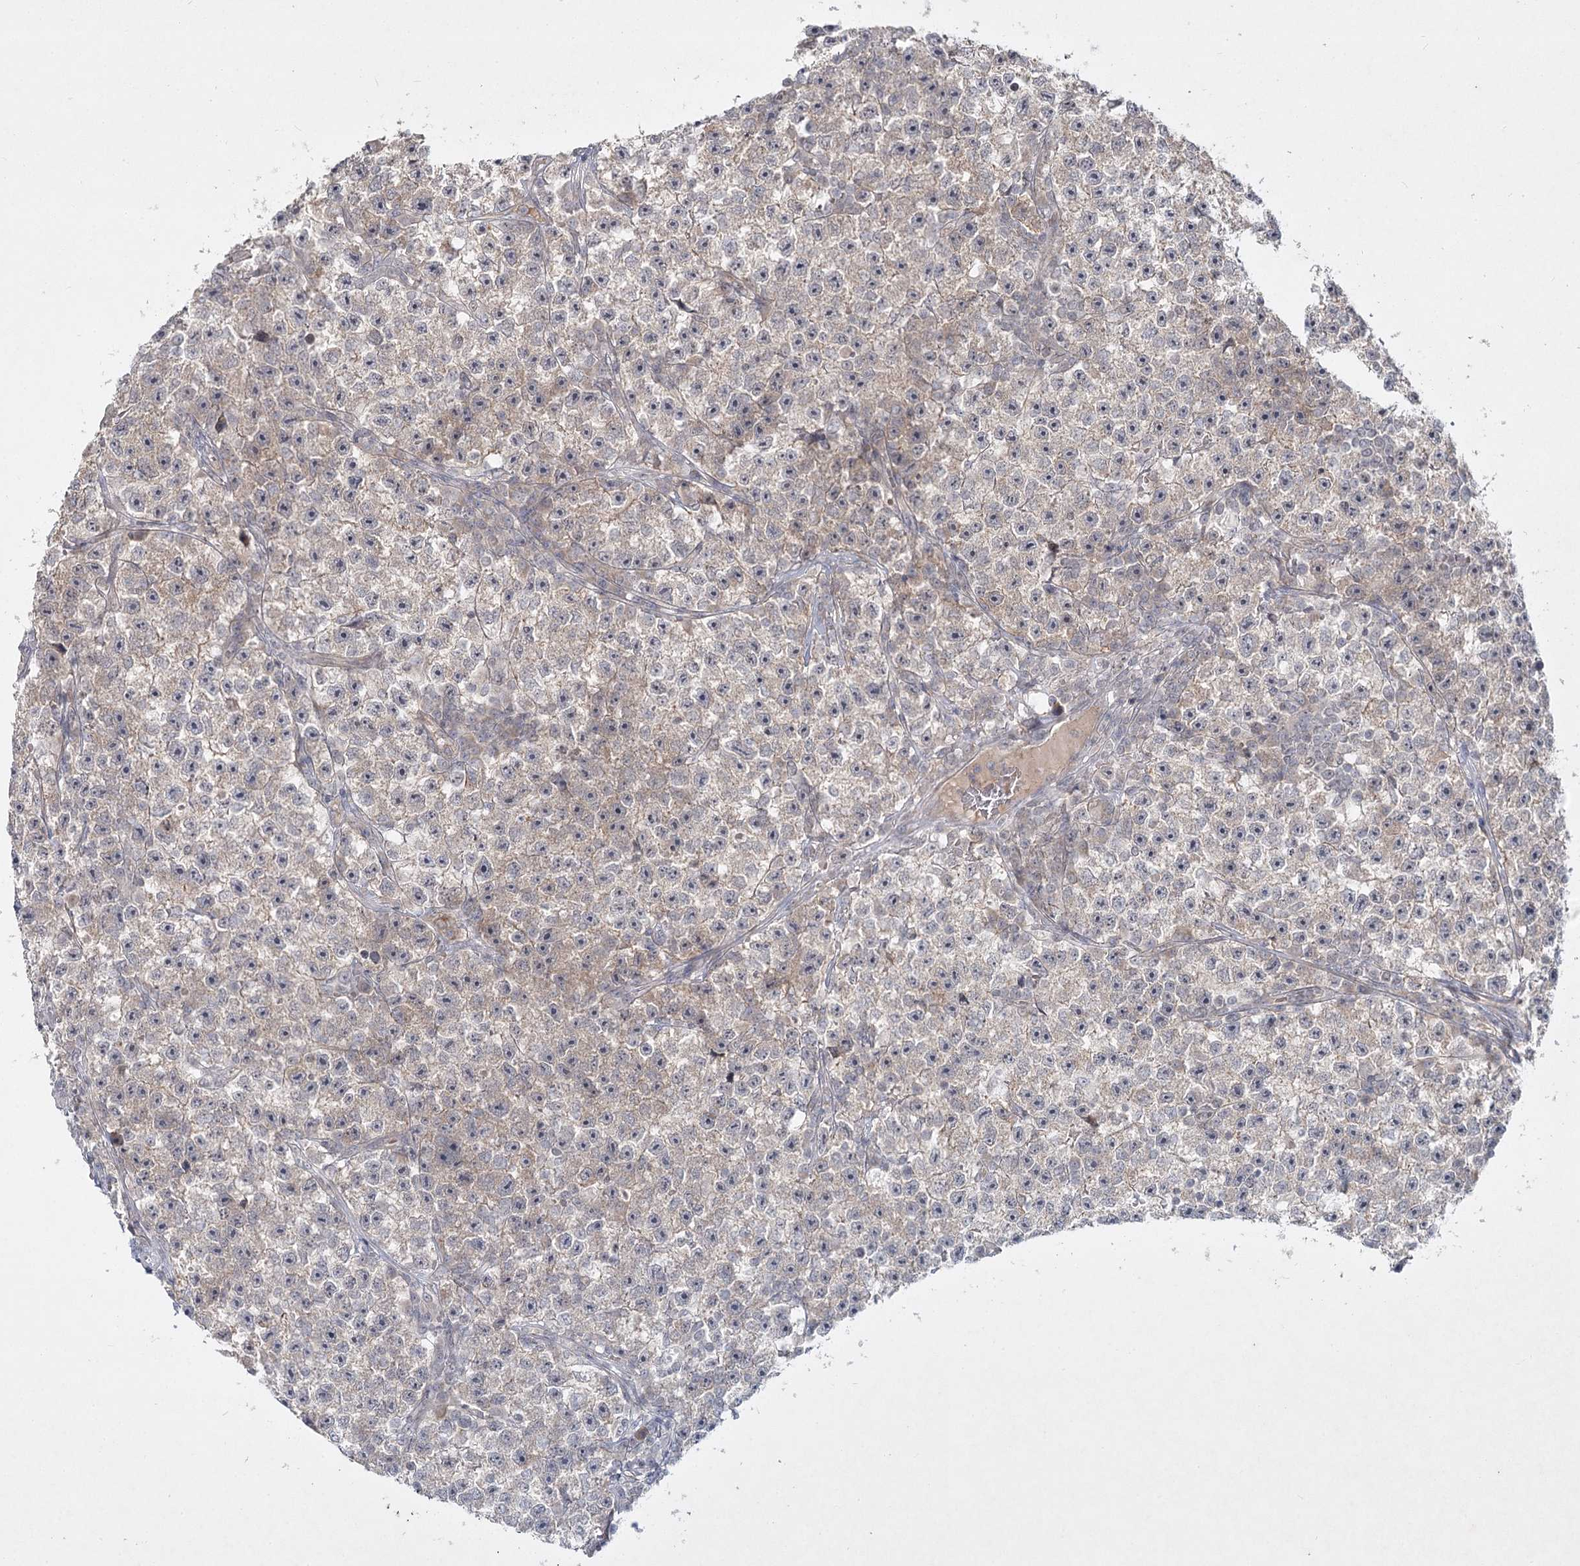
{"staining": {"intensity": "negative", "quantity": "none", "location": "none"}, "tissue": "testis cancer", "cell_type": "Tumor cells", "image_type": "cancer", "snomed": [{"axis": "morphology", "description": "Seminoma, NOS"}, {"axis": "topography", "description": "Testis"}], "caption": "DAB (3,3'-diaminobenzidine) immunohistochemical staining of human seminoma (testis) shows no significant positivity in tumor cells.", "gene": "SH2D3A", "patient": {"sex": "male", "age": 22}}